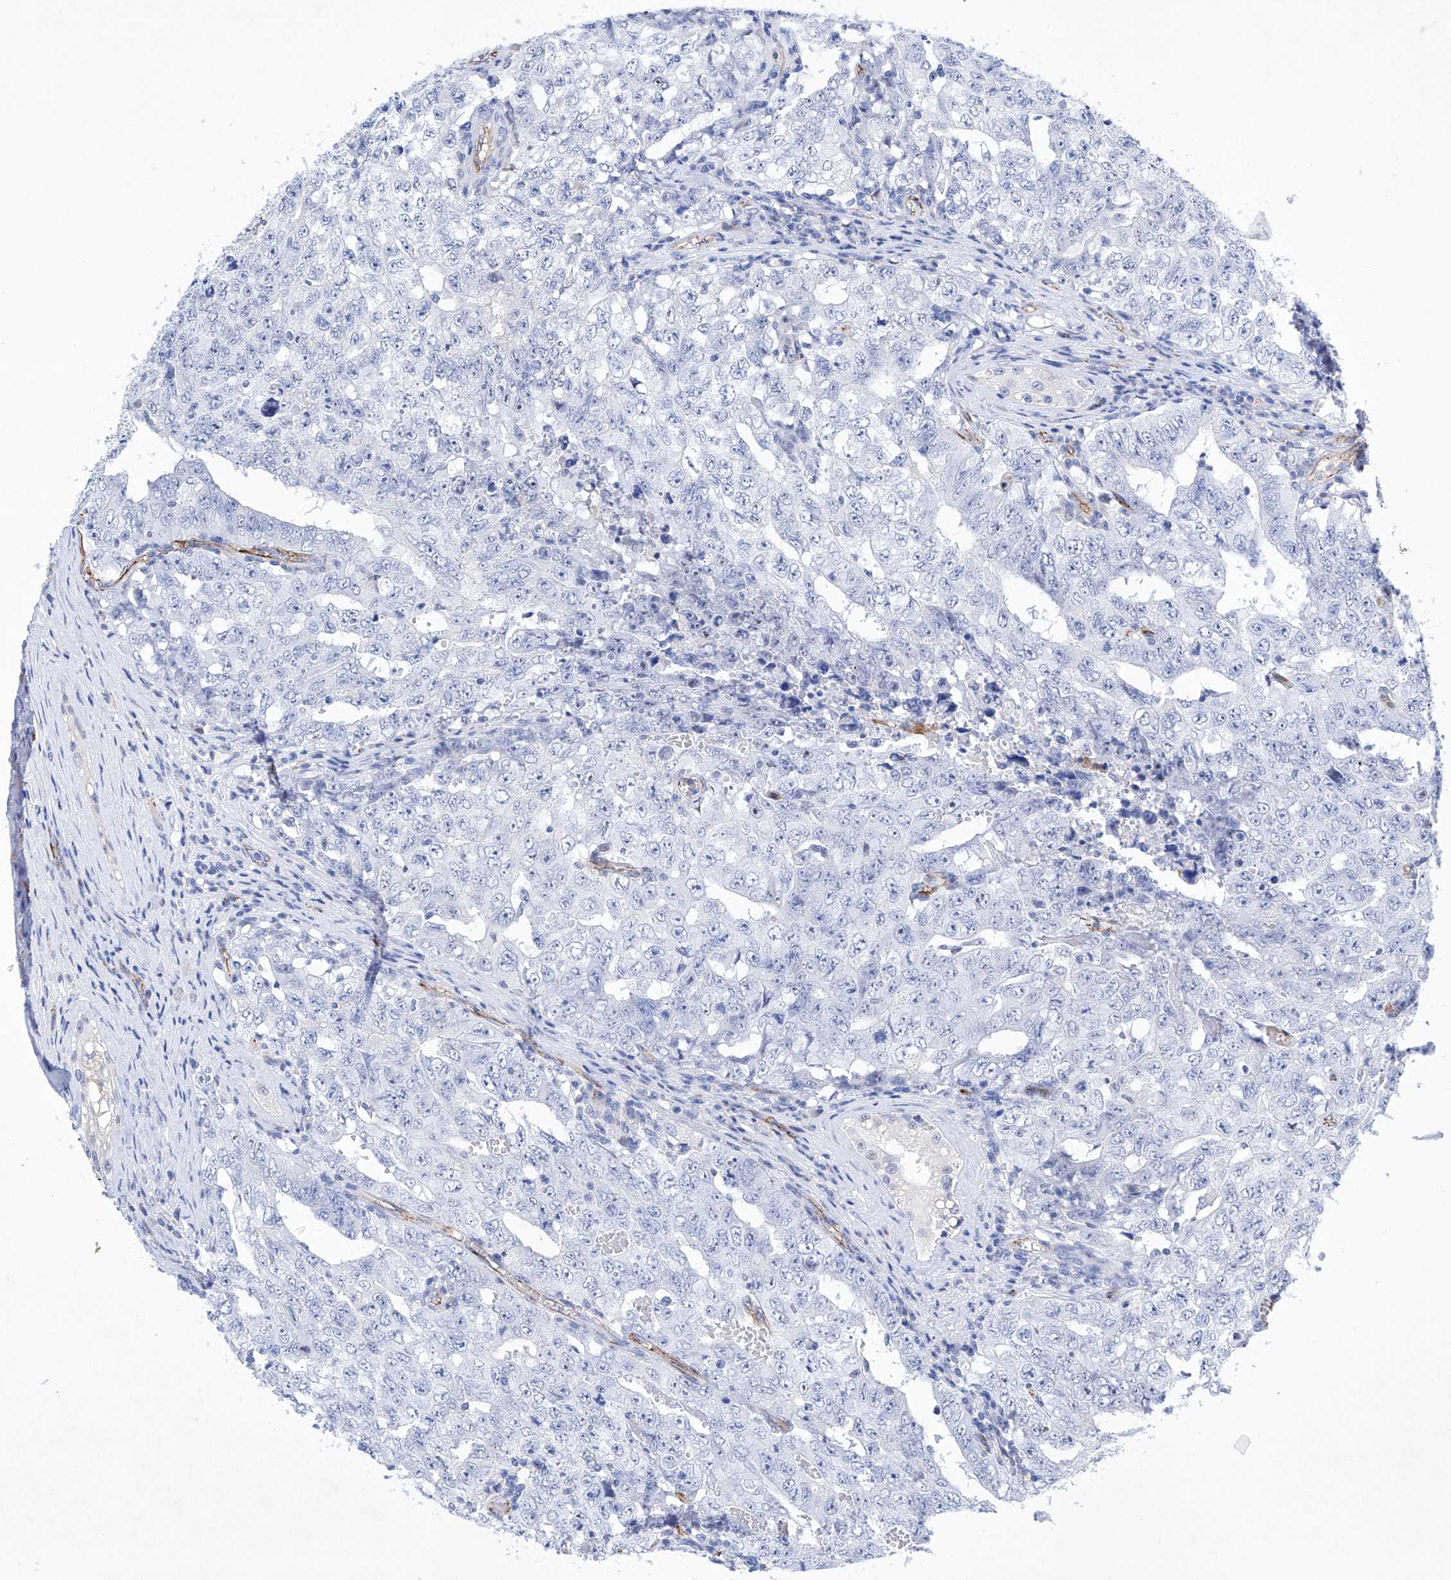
{"staining": {"intensity": "negative", "quantity": "none", "location": "none"}, "tissue": "testis cancer", "cell_type": "Tumor cells", "image_type": "cancer", "snomed": [{"axis": "morphology", "description": "Carcinoma, Embryonal, NOS"}, {"axis": "topography", "description": "Testis"}], "caption": "Immunohistochemistry (IHC) micrograph of neoplastic tissue: testis cancer stained with DAB (3,3'-diaminobenzidine) shows no significant protein staining in tumor cells.", "gene": "ETV7", "patient": {"sex": "male", "age": 26}}